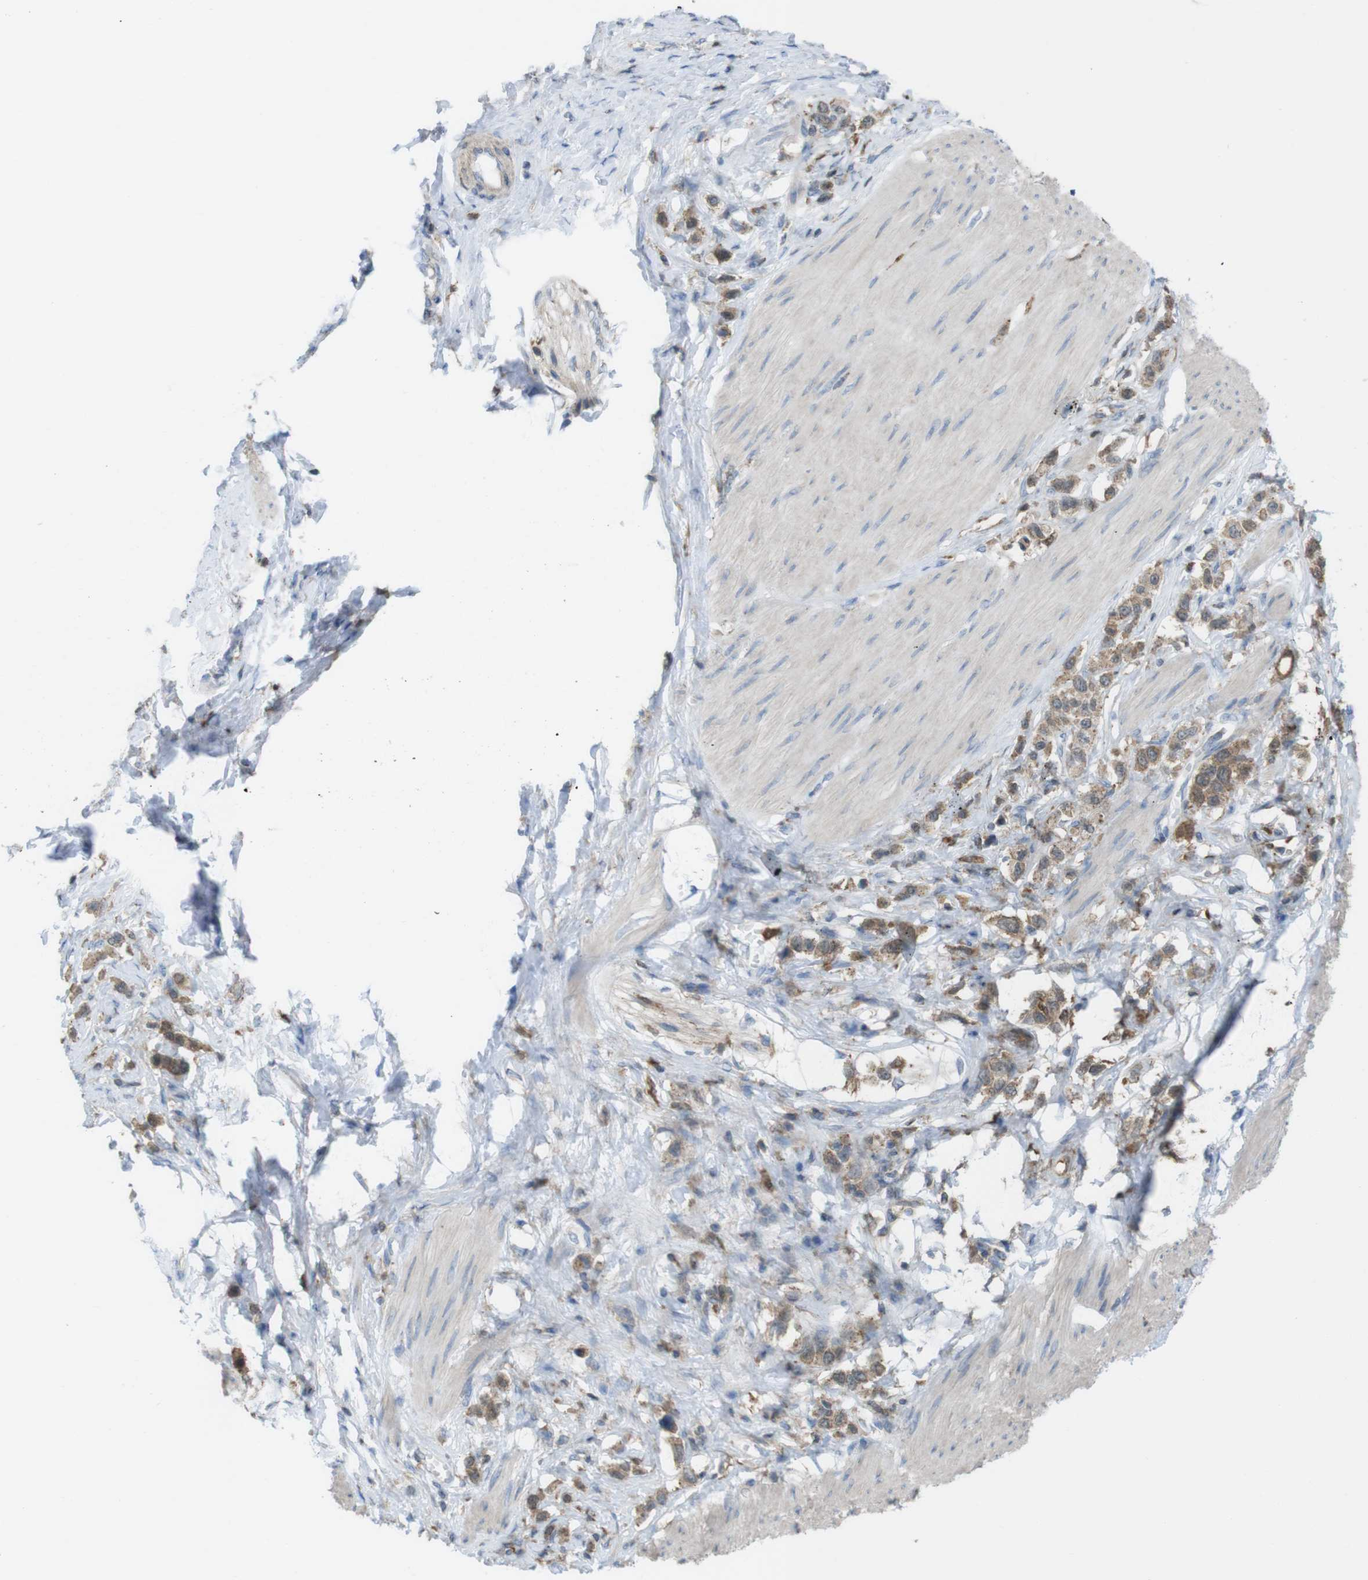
{"staining": {"intensity": "moderate", "quantity": ">75%", "location": "cytoplasmic/membranous"}, "tissue": "stomach cancer", "cell_type": "Tumor cells", "image_type": "cancer", "snomed": [{"axis": "morphology", "description": "Adenocarcinoma, NOS"}, {"axis": "topography", "description": "Stomach"}], "caption": "Immunohistochemistry image of human stomach cancer stained for a protein (brown), which displays medium levels of moderate cytoplasmic/membranous staining in about >75% of tumor cells.", "gene": "PRKCD", "patient": {"sex": "female", "age": 65}}